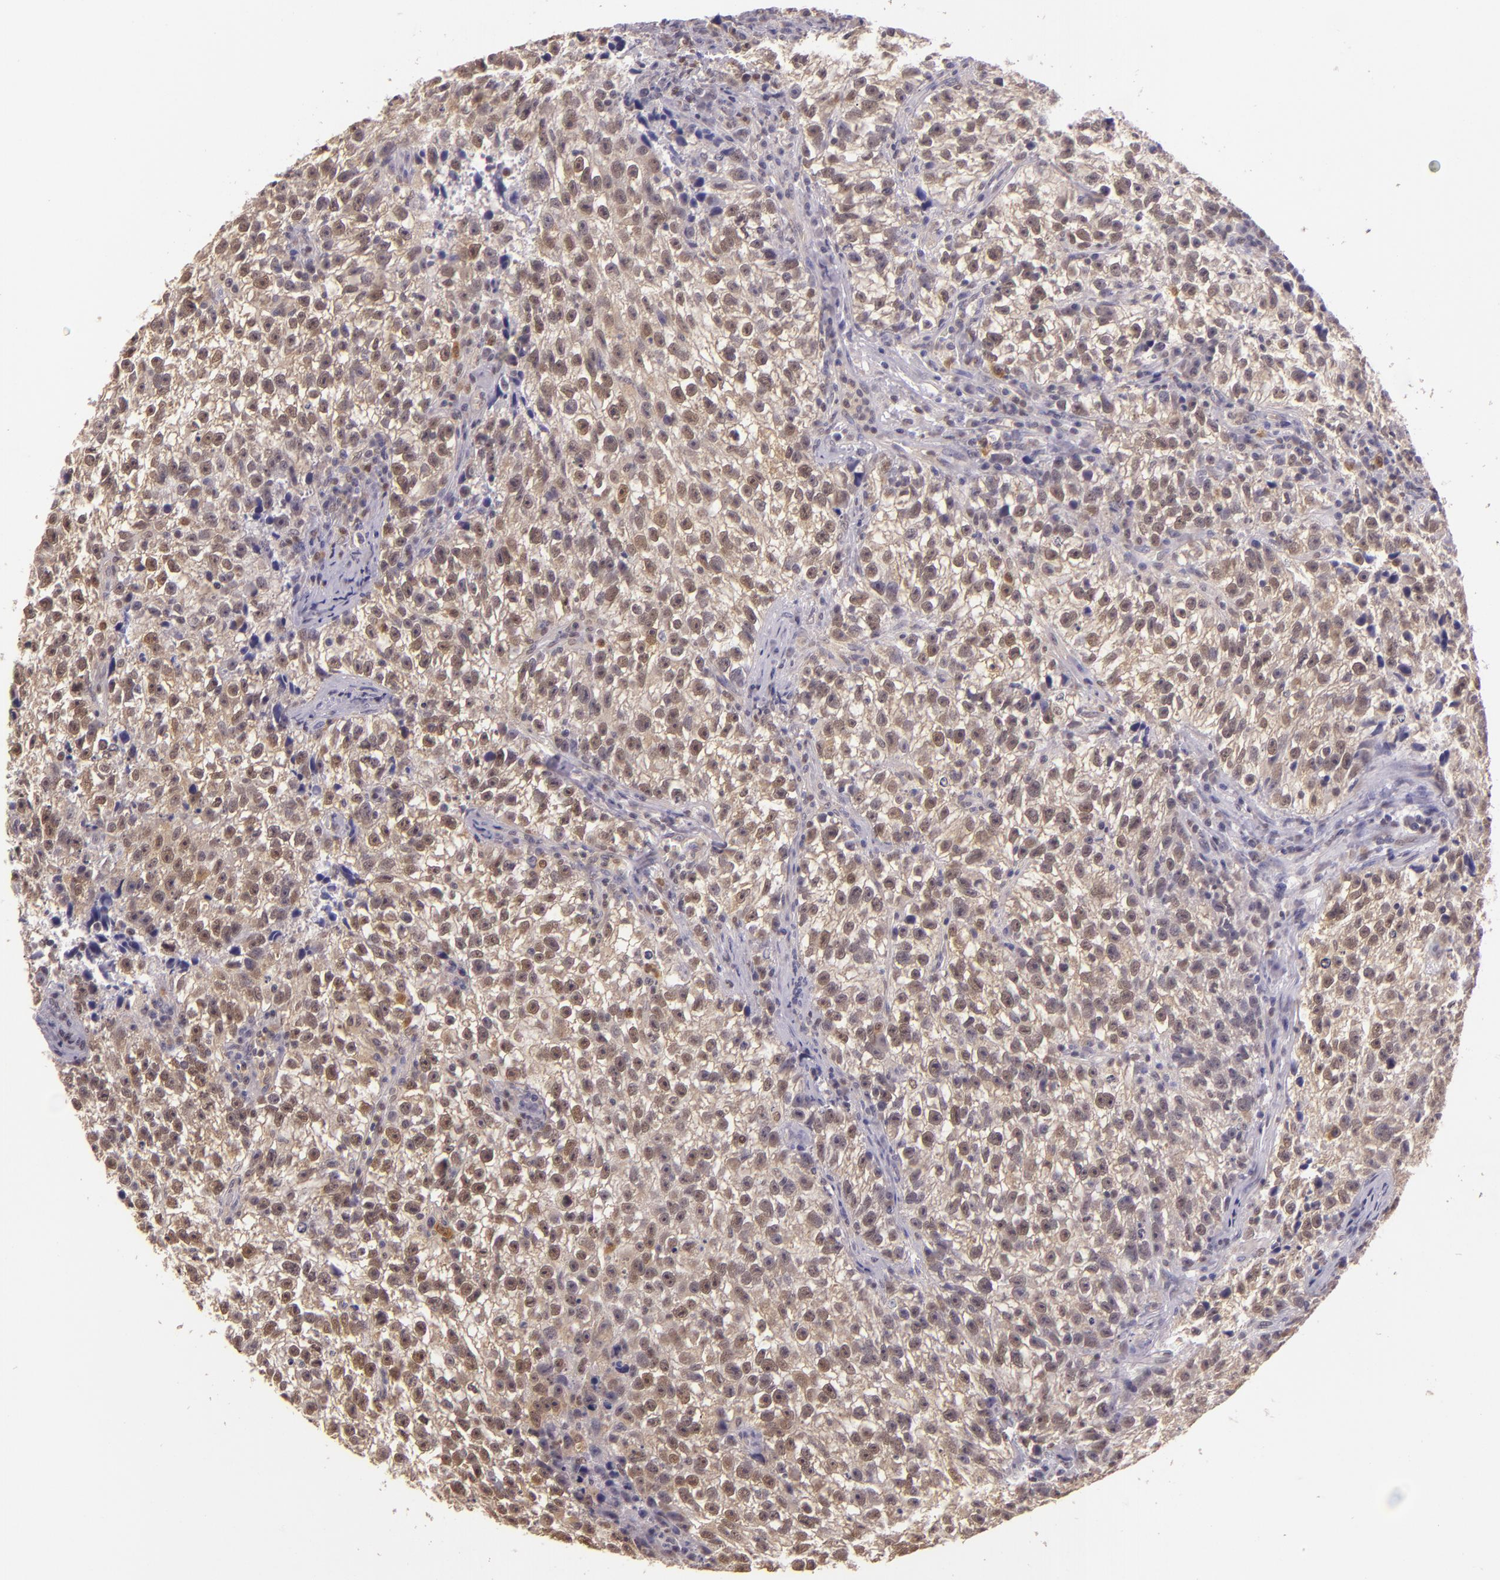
{"staining": {"intensity": "moderate", "quantity": ">75%", "location": "cytoplasmic/membranous,nuclear"}, "tissue": "testis cancer", "cell_type": "Tumor cells", "image_type": "cancer", "snomed": [{"axis": "morphology", "description": "Seminoma, NOS"}, {"axis": "topography", "description": "Testis"}], "caption": "Immunohistochemical staining of seminoma (testis) exhibits moderate cytoplasmic/membranous and nuclear protein positivity in about >75% of tumor cells.", "gene": "HSPA8", "patient": {"sex": "male", "age": 38}}